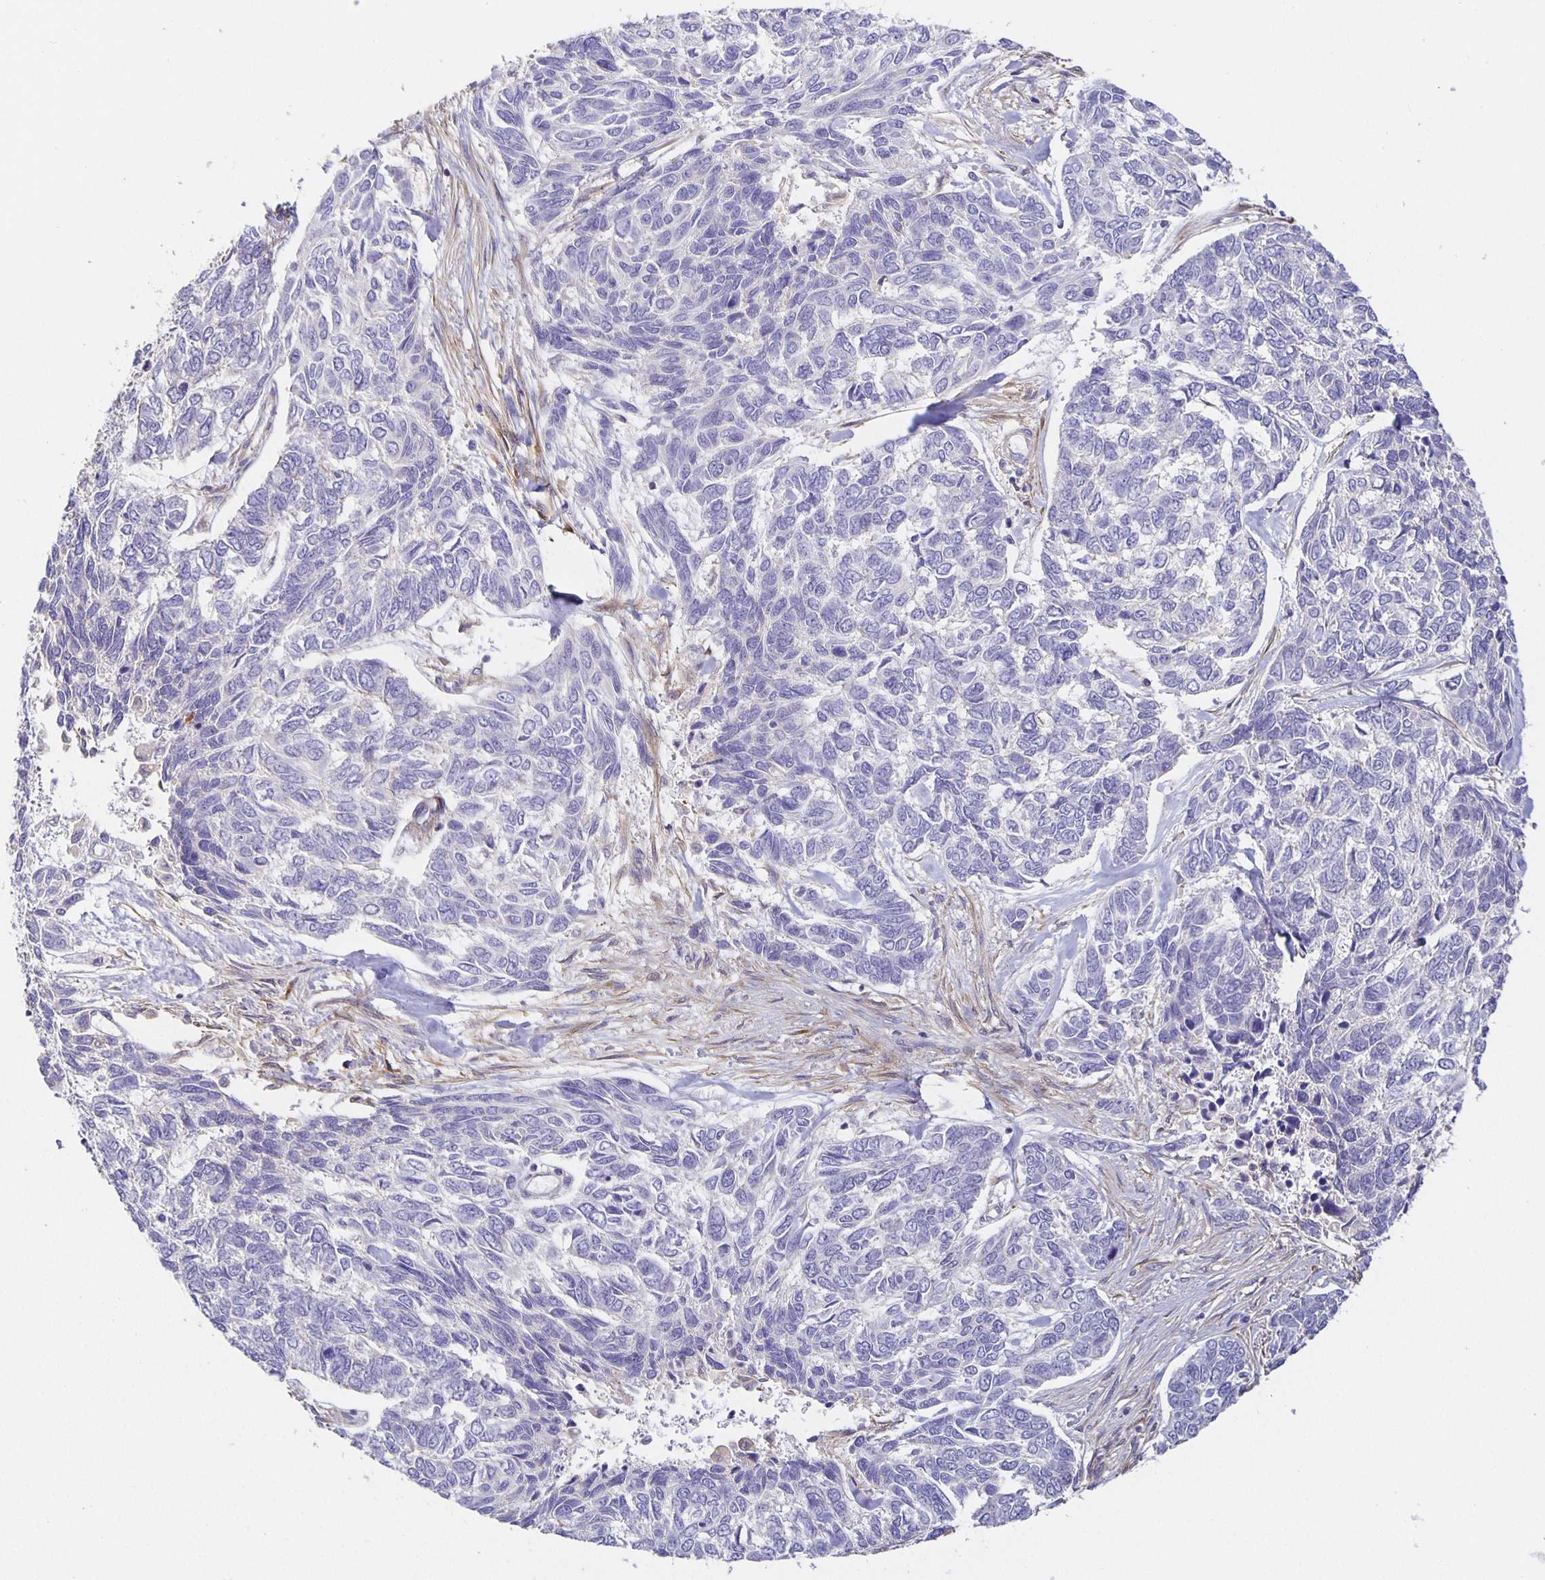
{"staining": {"intensity": "negative", "quantity": "none", "location": "none"}, "tissue": "skin cancer", "cell_type": "Tumor cells", "image_type": "cancer", "snomed": [{"axis": "morphology", "description": "Basal cell carcinoma"}, {"axis": "topography", "description": "Skin"}], "caption": "The histopathology image displays no significant positivity in tumor cells of skin cancer (basal cell carcinoma). (Immunohistochemistry (ihc), brightfield microscopy, high magnification).", "gene": "FLRT3", "patient": {"sex": "female", "age": 65}}